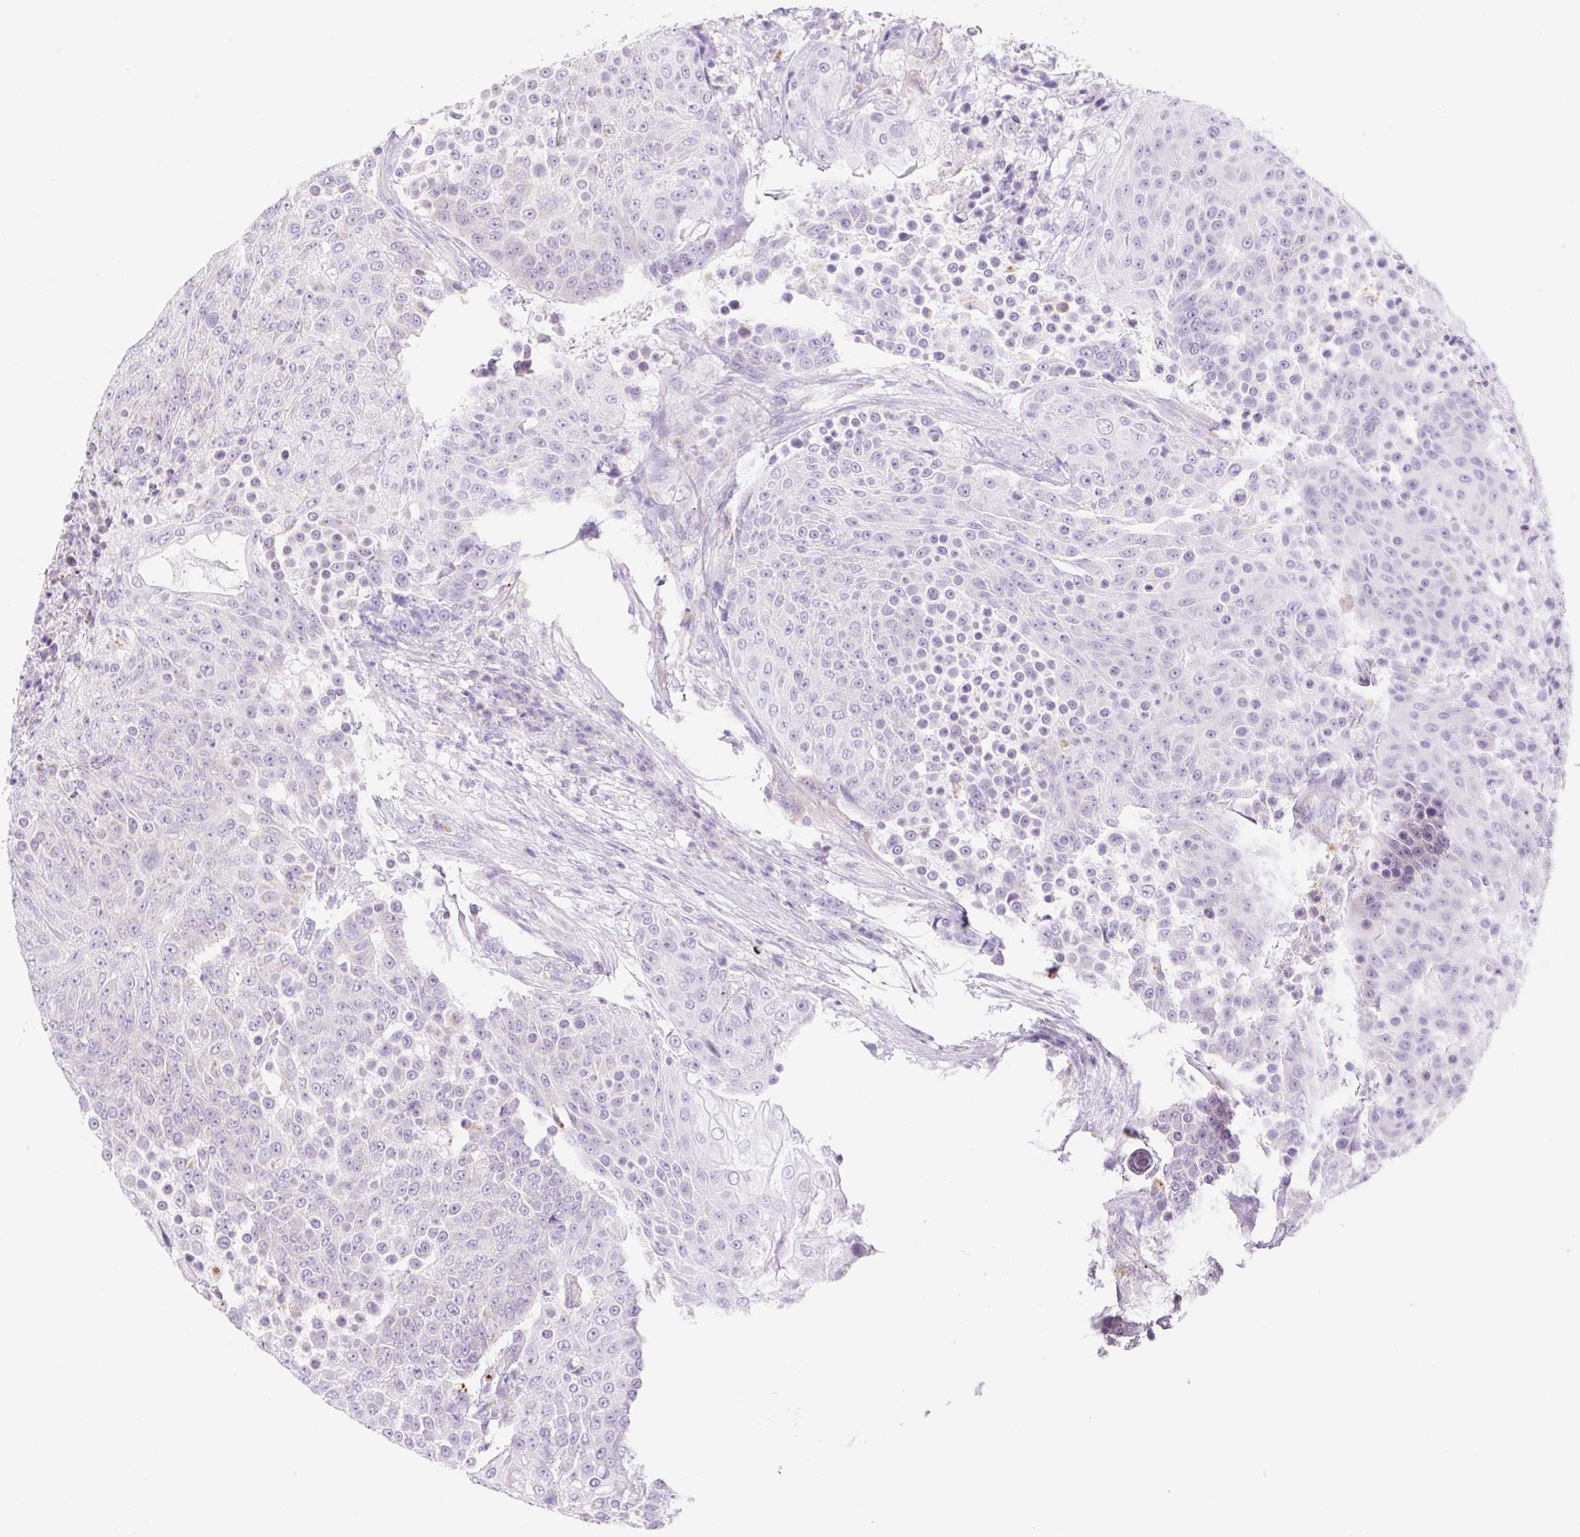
{"staining": {"intensity": "negative", "quantity": "none", "location": "none"}, "tissue": "urothelial cancer", "cell_type": "Tumor cells", "image_type": "cancer", "snomed": [{"axis": "morphology", "description": "Urothelial carcinoma, High grade"}, {"axis": "topography", "description": "Urinary bladder"}], "caption": "This is an IHC photomicrograph of urothelial cancer. There is no staining in tumor cells.", "gene": "CLEC3A", "patient": {"sex": "female", "age": 63}}